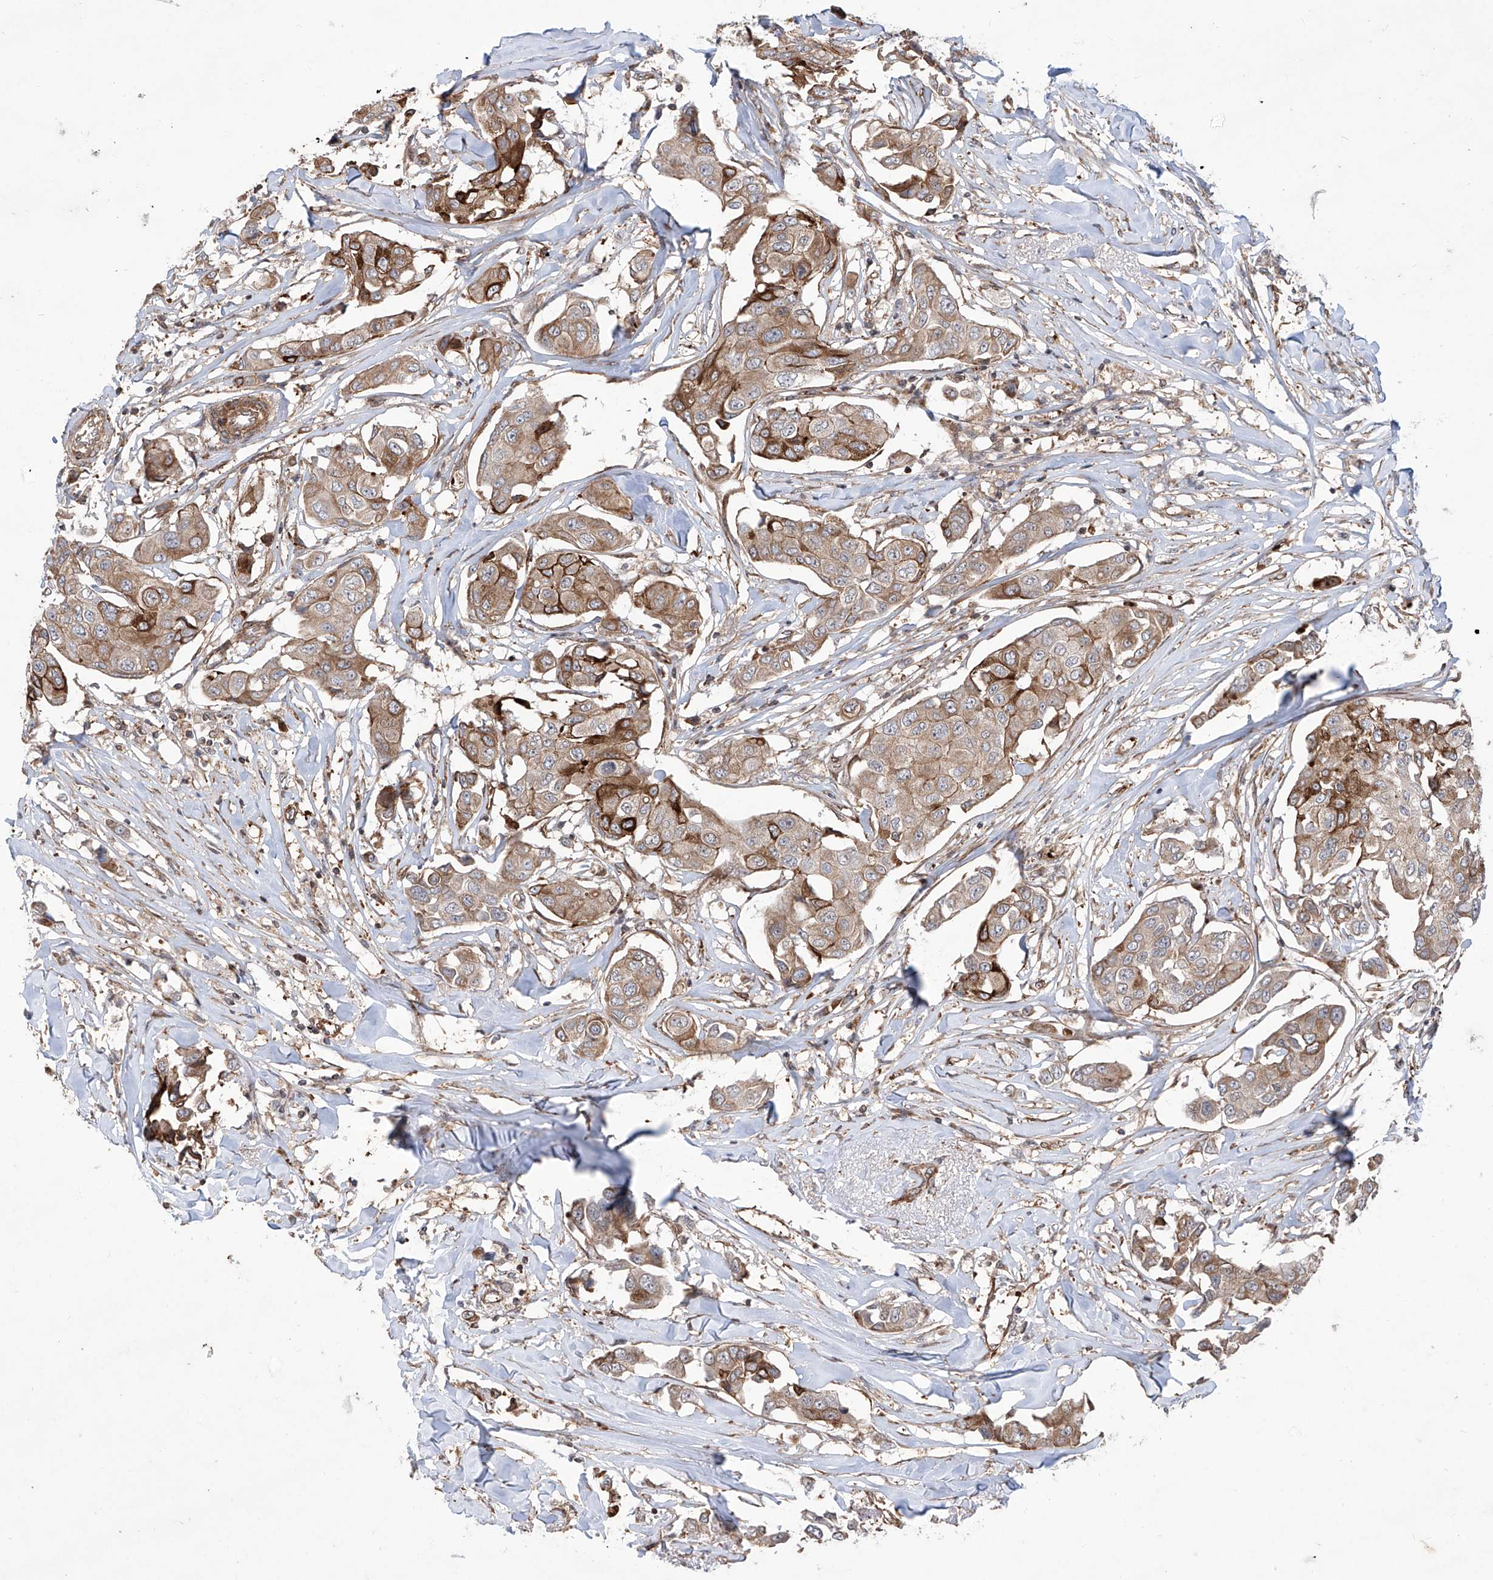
{"staining": {"intensity": "moderate", "quantity": "25%-75%", "location": "cytoplasmic/membranous"}, "tissue": "breast cancer", "cell_type": "Tumor cells", "image_type": "cancer", "snomed": [{"axis": "morphology", "description": "Duct carcinoma"}, {"axis": "topography", "description": "Breast"}], "caption": "This photomicrograph displays breast cancer (invasive ductal carcinoma) stained with immunohistochemistry to label a protein in brown. The cytoplasmic/membranous of tumor cells show moderate positivity for the protein. Nuclei are counter-stained blue.", "gene": "APAF1", "patient": {"sex": "female", "age": 80}}